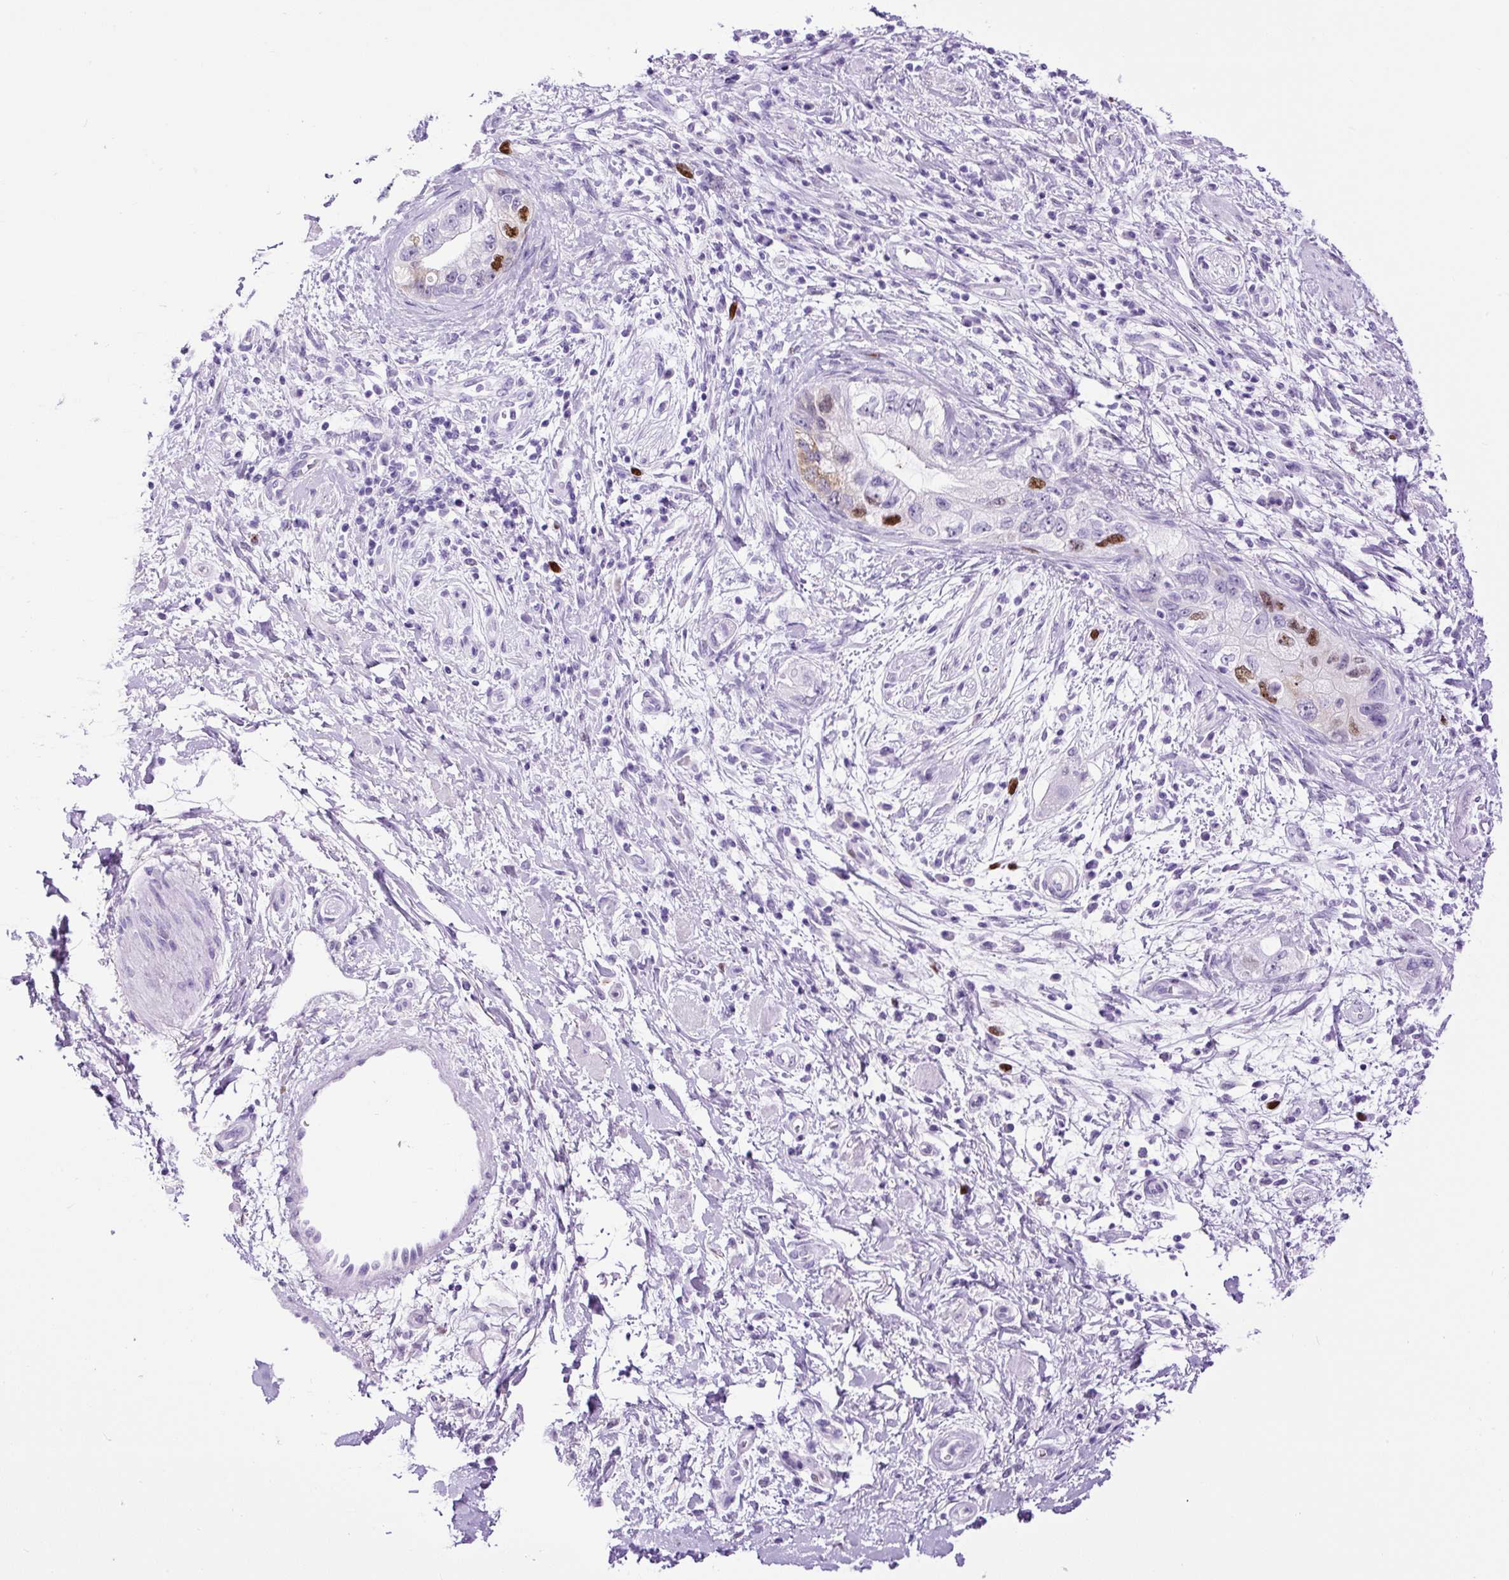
{"staining": {"intensity": "strong", "quantity": "<25%", "location": "nuclear"}, "tissue": "pancreatic cancer", "cell_type": "Tumor cells", "image_type": "cancer", "snomed": [{"axis": "morphology", "description": "Adenocarcinoma, NOS"}, {"axis": "topography", "description": "Pancreas"}], "caption": "Immunohistochemical staining of human pancreatic cancer exhibits medium levels of strong nuclear protein expression in about <25% of tumor cells. The protein of interest is shown in brown color, while the nuclei are stained blue.", "gene": "RACGAP1", "patient": {"sex": "female", "age": 73}}